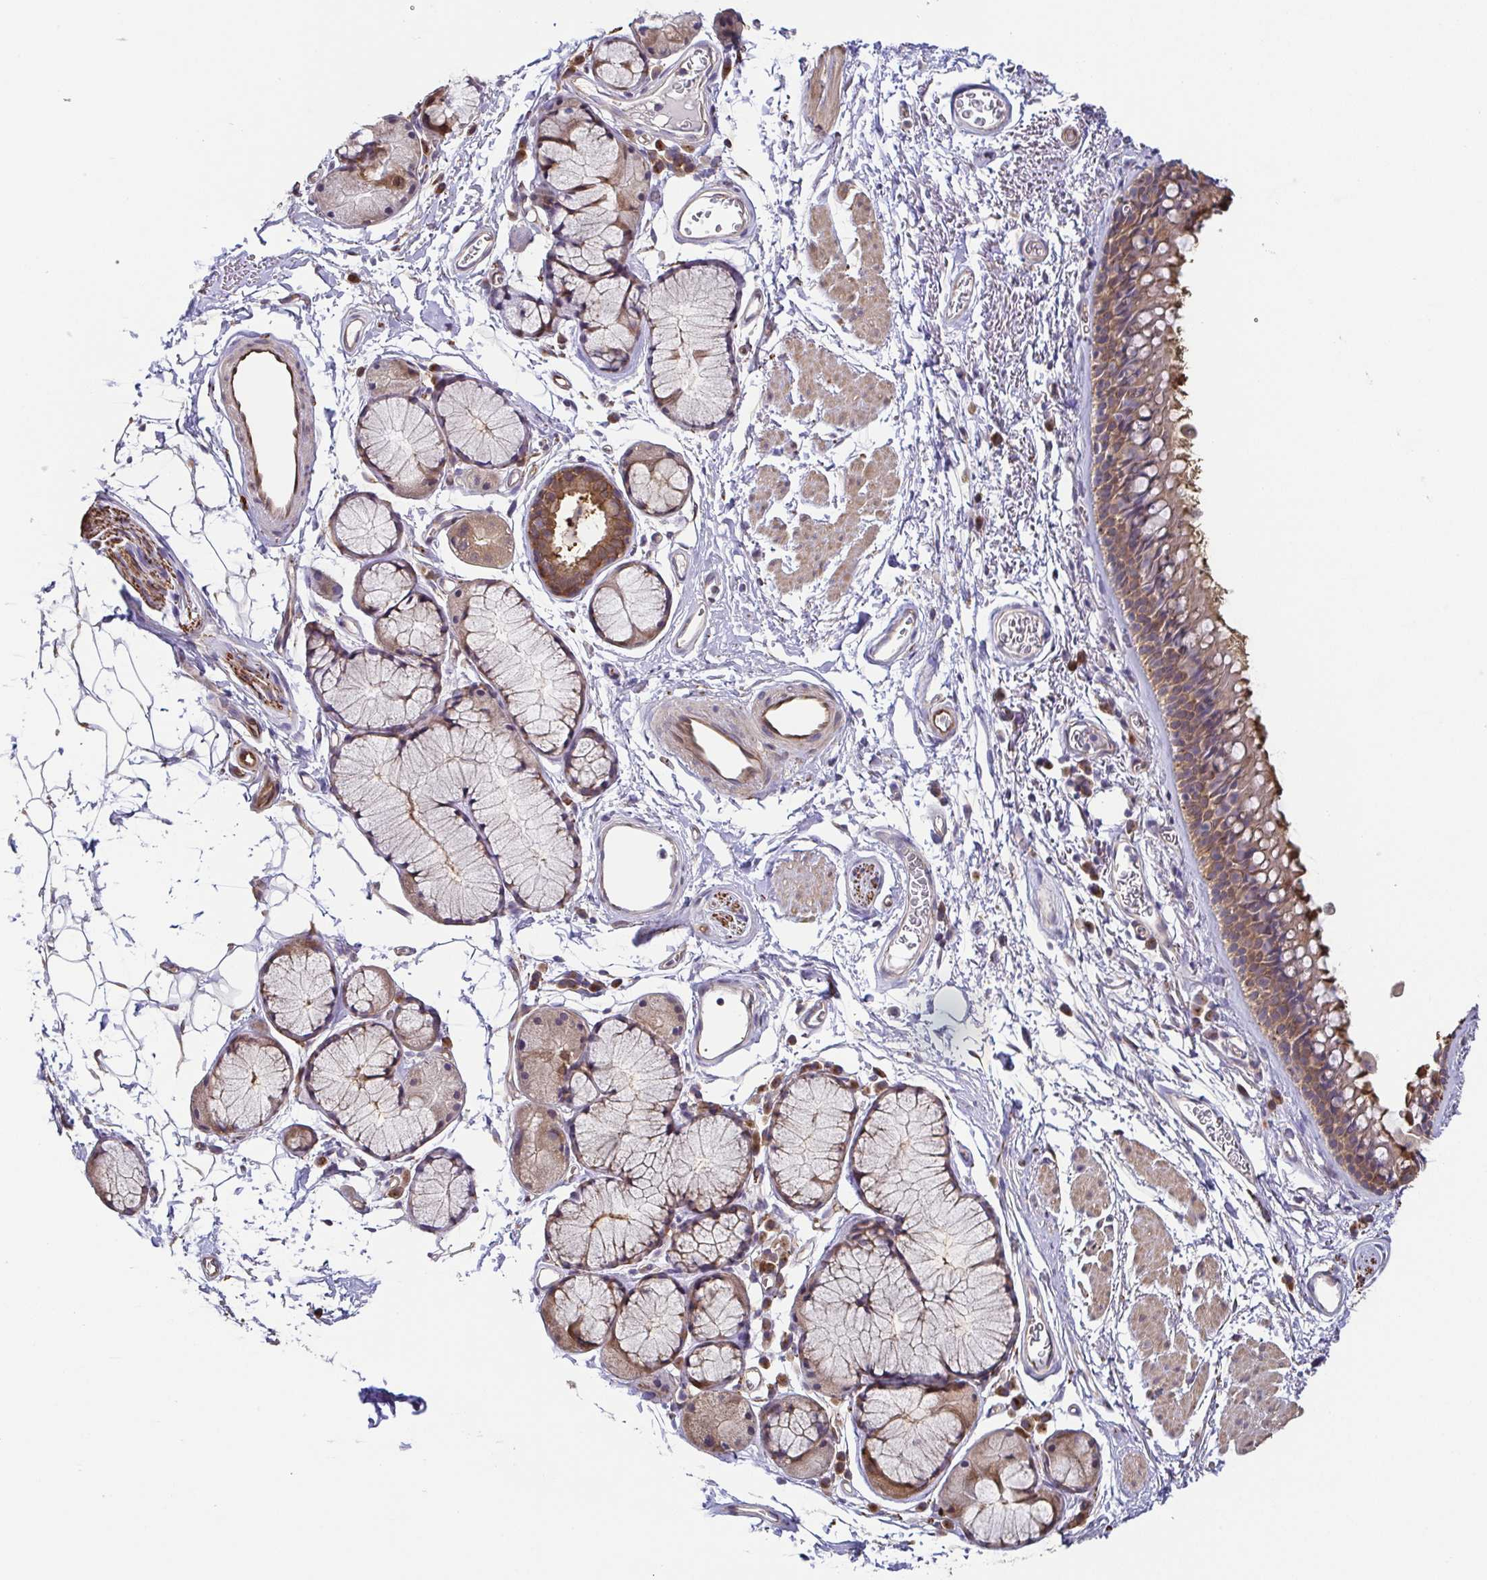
{"staining": {"intensity": "moderate", "quantity": ">75%", "location": "cytoplasmic/membranous"}, "tissue": "bronchus", "cell_type": "Respiratory epithelial cells", "image_type": "normal", "snomed": [{"axis": "morphology", "description": "Normal tissue, NOS"}, {"axis": "topography", "description": "Cartilage tissue"}, {"axis": "topography", "description": "Bronchus"}], "caption": "This is a photomicrograph of immunohistochemistry staining of normal bronchus, which shows moderate staining in the cytoplasmic/membranous of respiratory epithelial cells.", "gene": "EIF3D", "patient": {"sex": "female", "age": 79}}